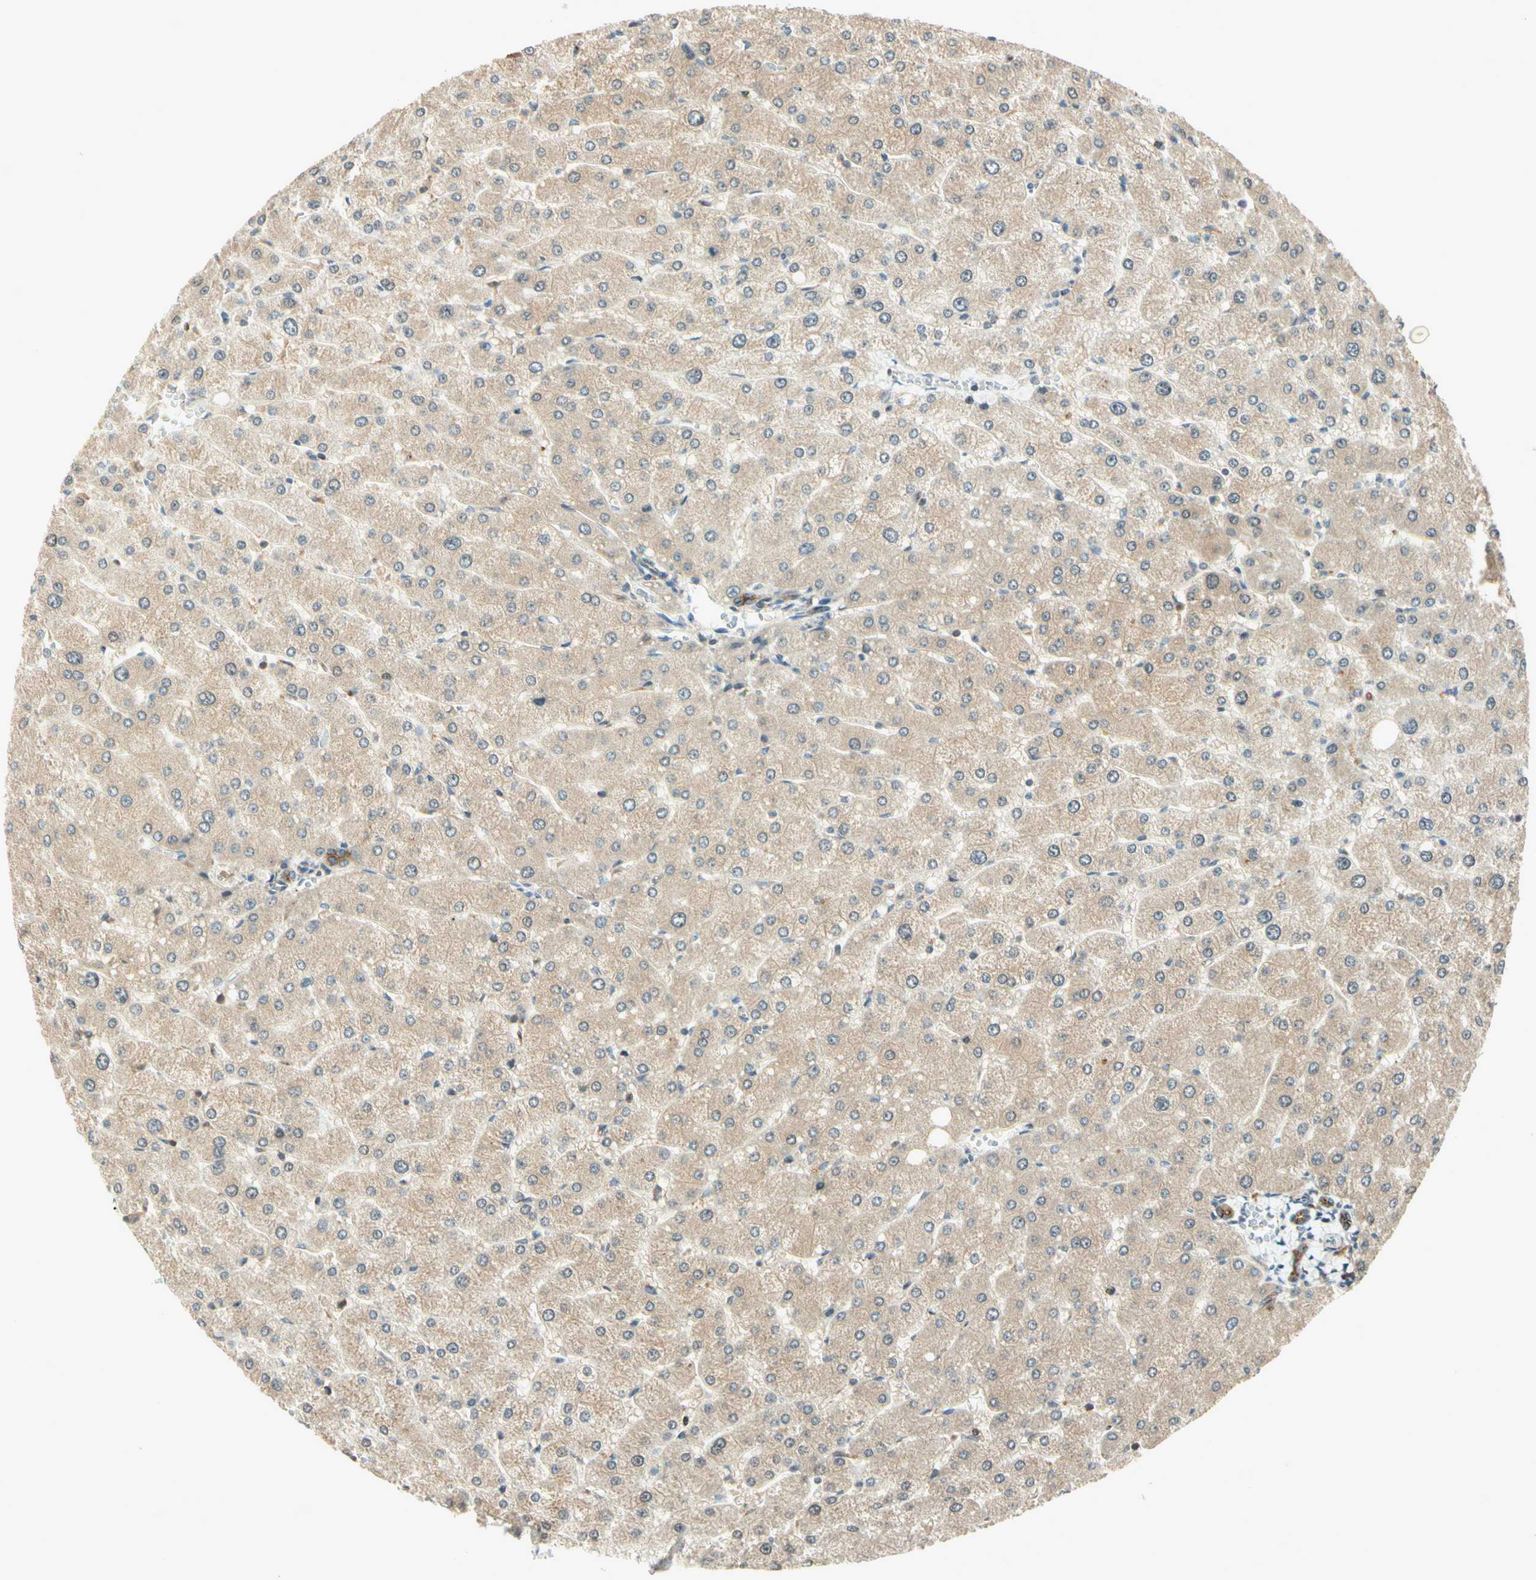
{"staining": {"intensity": "weak", "quantity": ">75%", "location": "cytoplasmic/membranous"}, "tissue": "liver", "cell_type": "Cholangiocytes", "image_type": "normal", "snomed": [{"axis": "morphology", "description": "Normal tissue, NOS"}, {"axis": "topography", "description": "Liver"}], "caption": "Brown immunohistochemical staining in unremarkable liver exhibits weak cytoplasmic/membranous expression in about >75% of cholangiocytes.", "gene": "CDH6", "patient": {"sex": "male", "age": 55}}